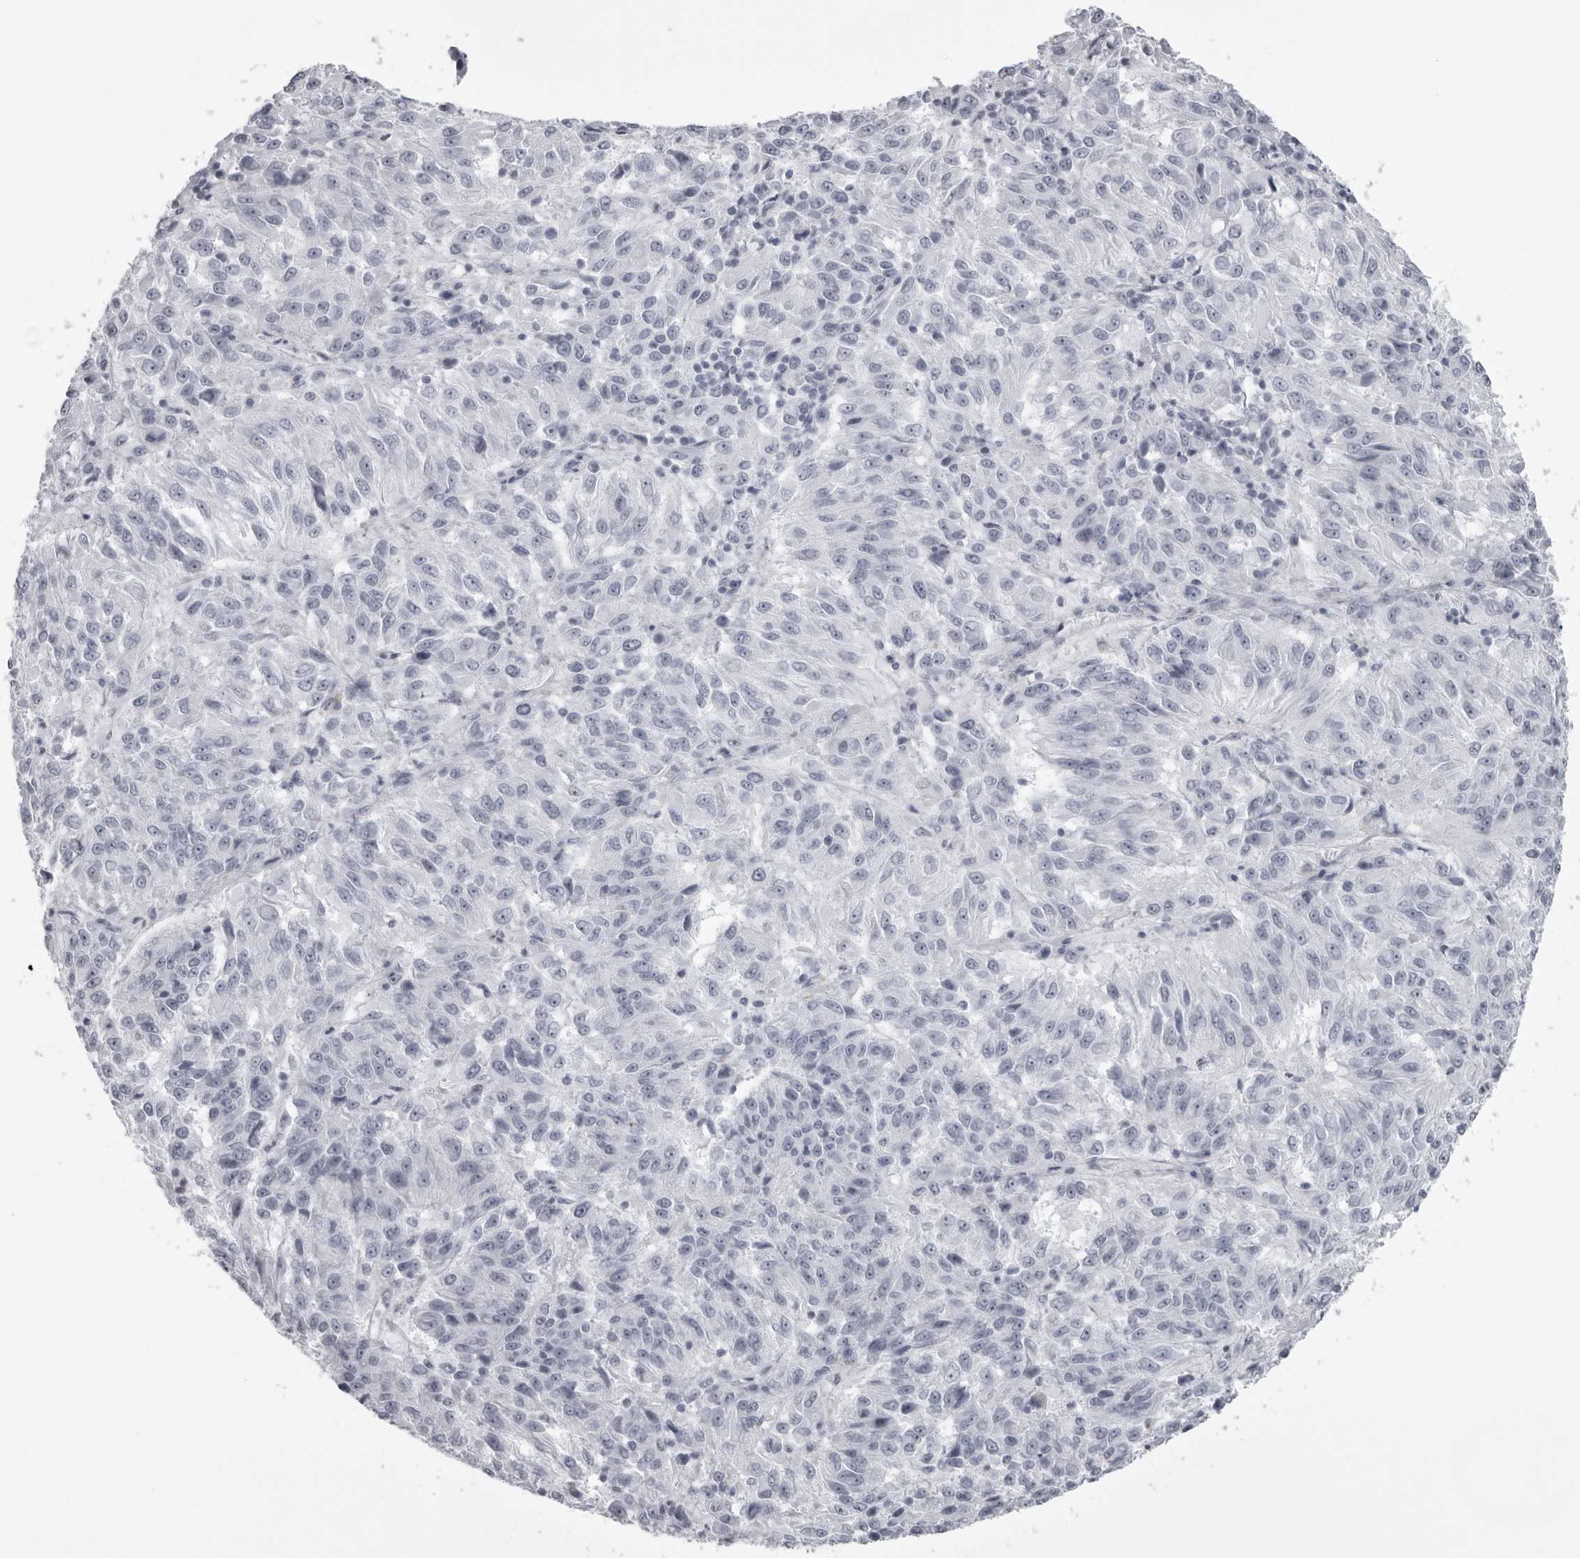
{"staining": {"intensity": "negative", "quantity": "none", "location": "none"}, "tissue": "melanoma", "cell_type": "Tumor cells", "image_type": "cancer", "snomed": [{"axis": "morphology", "description": "Malignant melanoma, Metastatic site"}, {"axis": "topography", "description": "Lung"}], "caption": "There is no significant staining in tumor cells of malignant melanoma (metastatic site). The staining is performed using DAB (3,3'-diaminobenzidine) brown chromogen with nuclei counter-stained in using hematoxylin.", "gene": "UROD", "patient": {"sex": "male", "age": 64}}